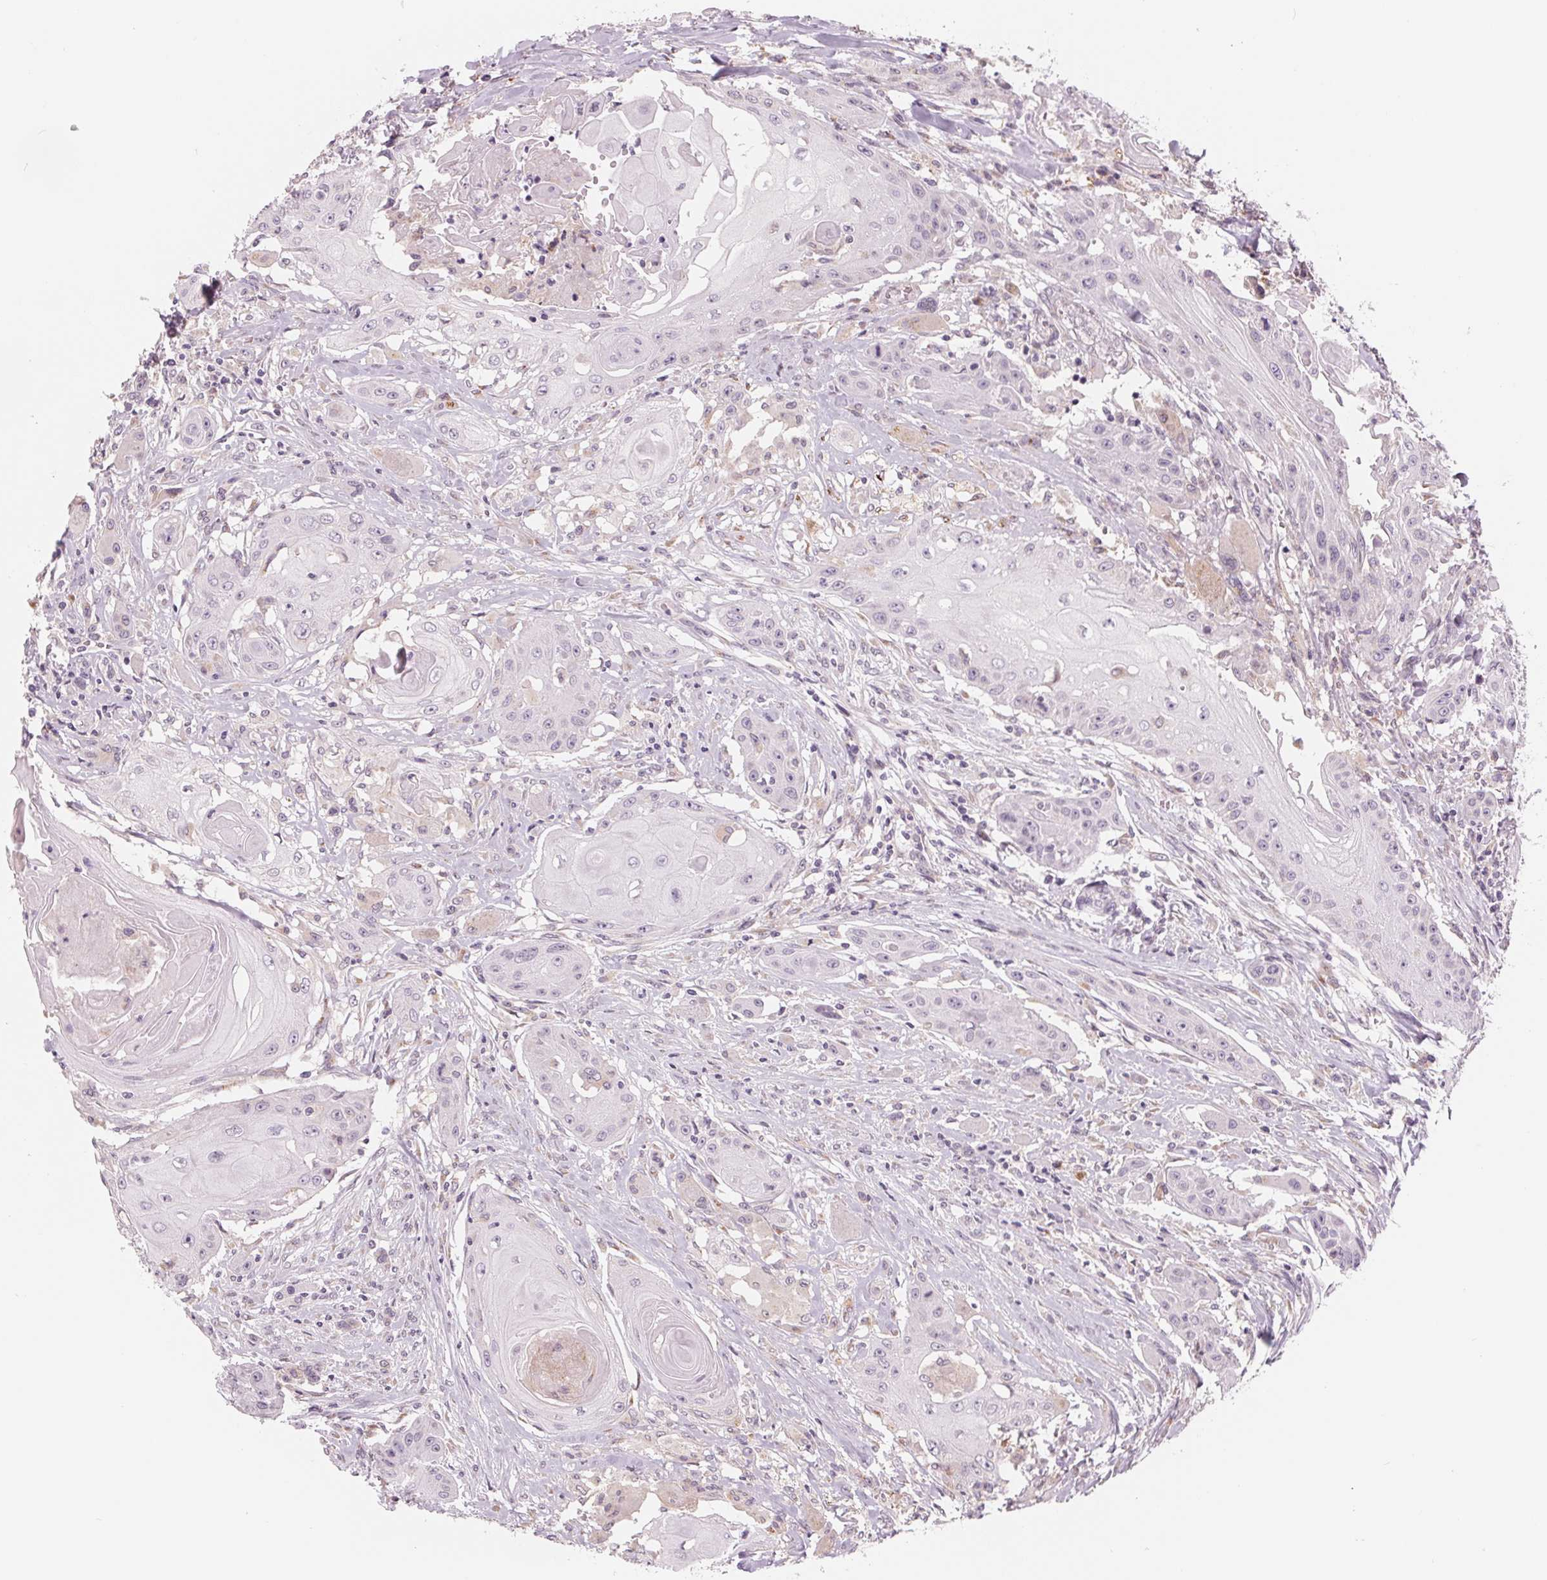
{"staining": {"intensity": "negative", "quantity": "none", "location": "none"}, "tissue": "head and neck cancer", "cell_type": "Tumor cells", "image_type": "cancer", "snomed": [{"axis": "morphology", "description": "Squamous cell carcinoma, NOS"}, {"axis": "topography", "description": "Oral tissue"}, {"axis": "topography", "description": "Head-Neck"}, {"axis": "topography", "description": "Neck, NOS"}], "caption": "This photomicrograph is of head and neck cancer stained with immunohistochemistry (IHC) to label a protein in brown with the nuclei are counter-stained blue. There is no staining in tumor cells. (DAB IHC, high magnification).", "gene": "IL9R", "patient": {"sex": "female", "age": 55}}